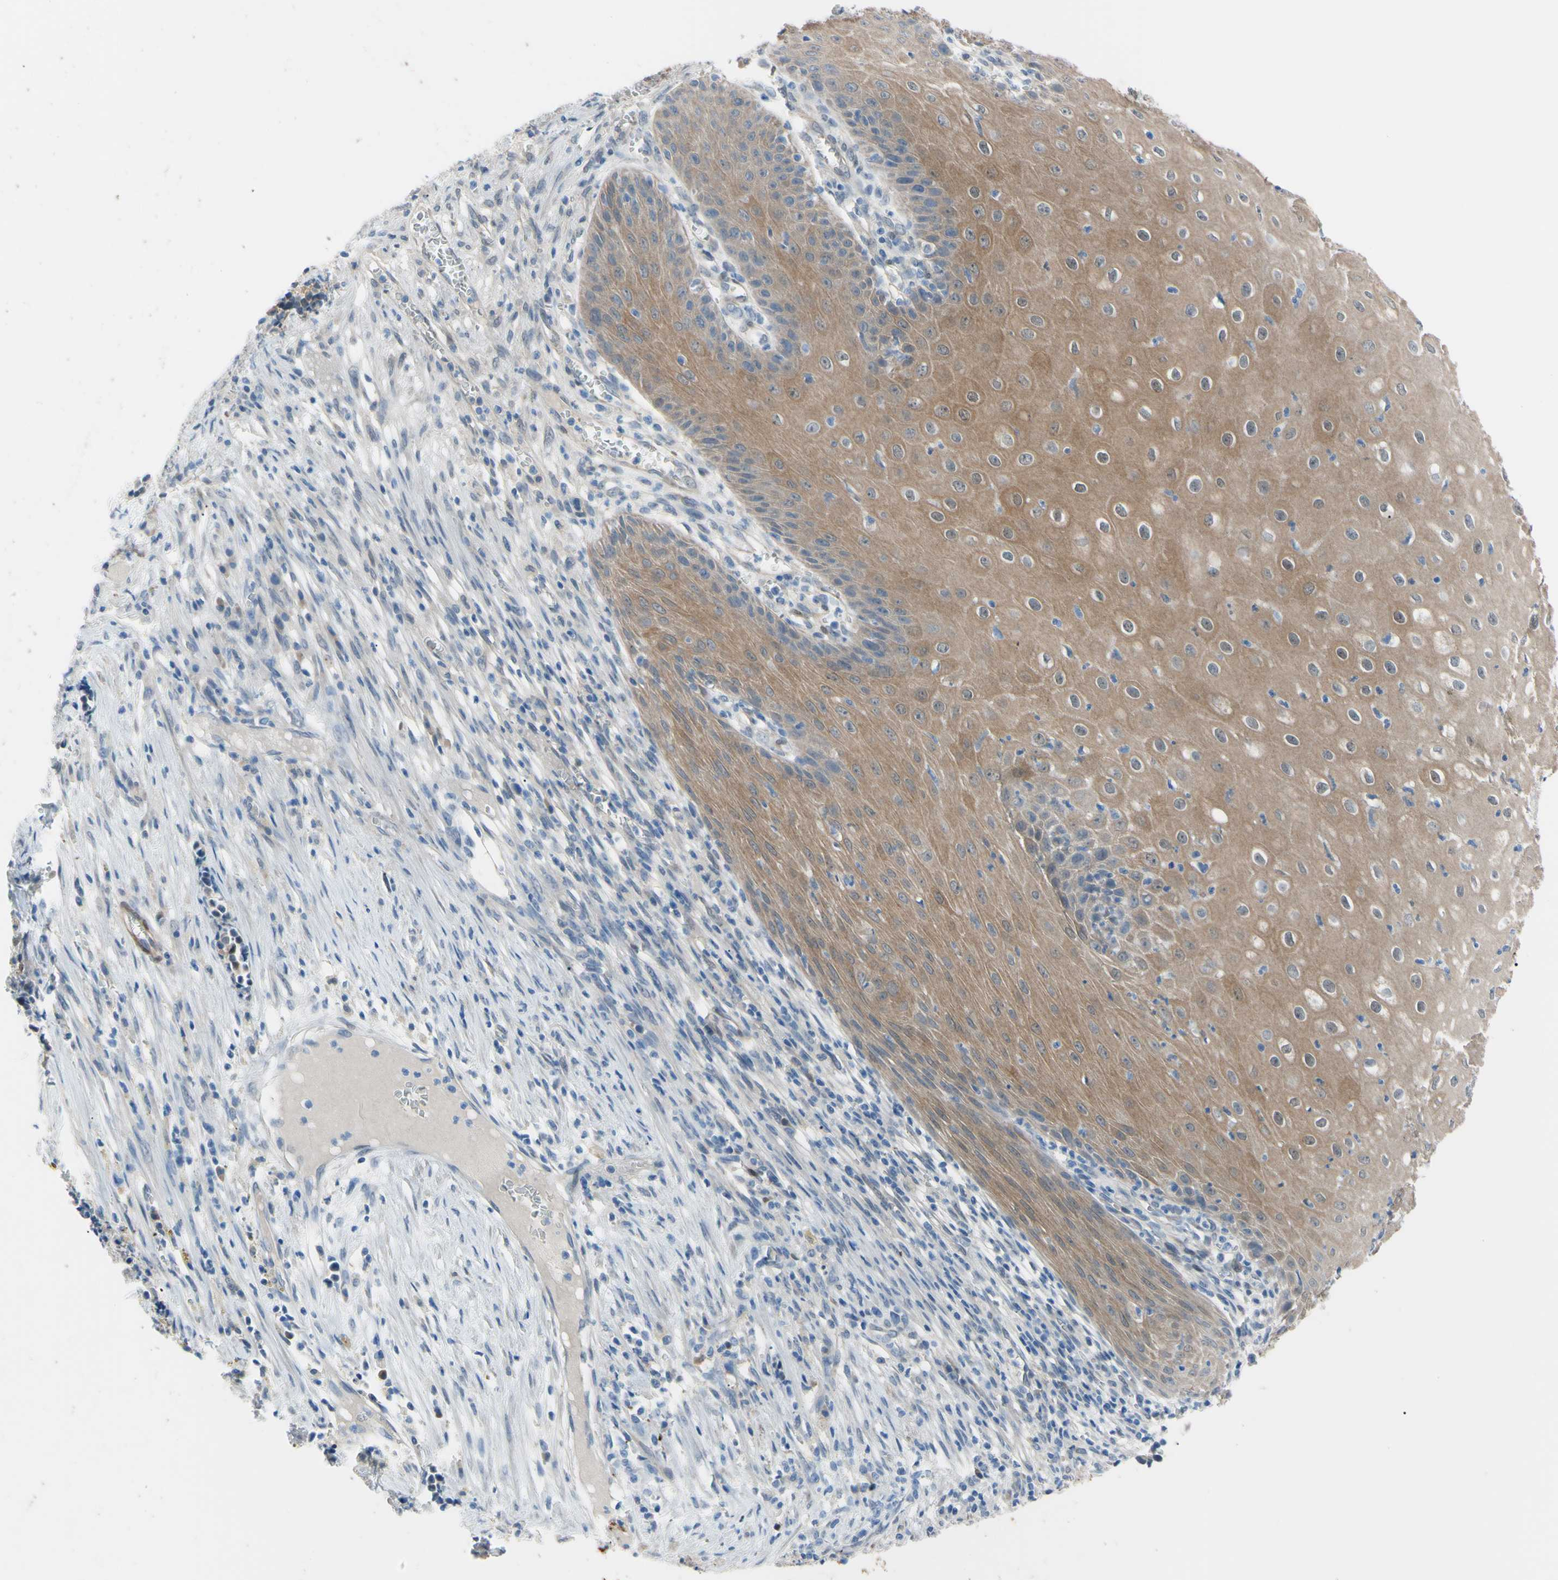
{"staining": {"intensity": "moderate", "quantity": ">75%", "location": "cytoplasmic/membranous"}, "tissue": "cervical cancer", "cell_type": "Tumor cells", "image_type": "cancer", "snomed": [{"axis": "morphology", "description": "Normal tissue, NOS"}, {"axis": "morphology", "description": "Squamous cell carcinoma, NOS"}, {"axis": "topography", "description": "Cervix"}], "caption": "This micrograph shows cervical cancer stained with immunohistochemistry (IHC) to label a protein in brown. The cytoplasmic/membranous of tumor cells show moderate positivity for the protein. Nuclei are counter-stained blue.", "gene": "NOL3", "patient": {"sex": "female", "age": 35}}